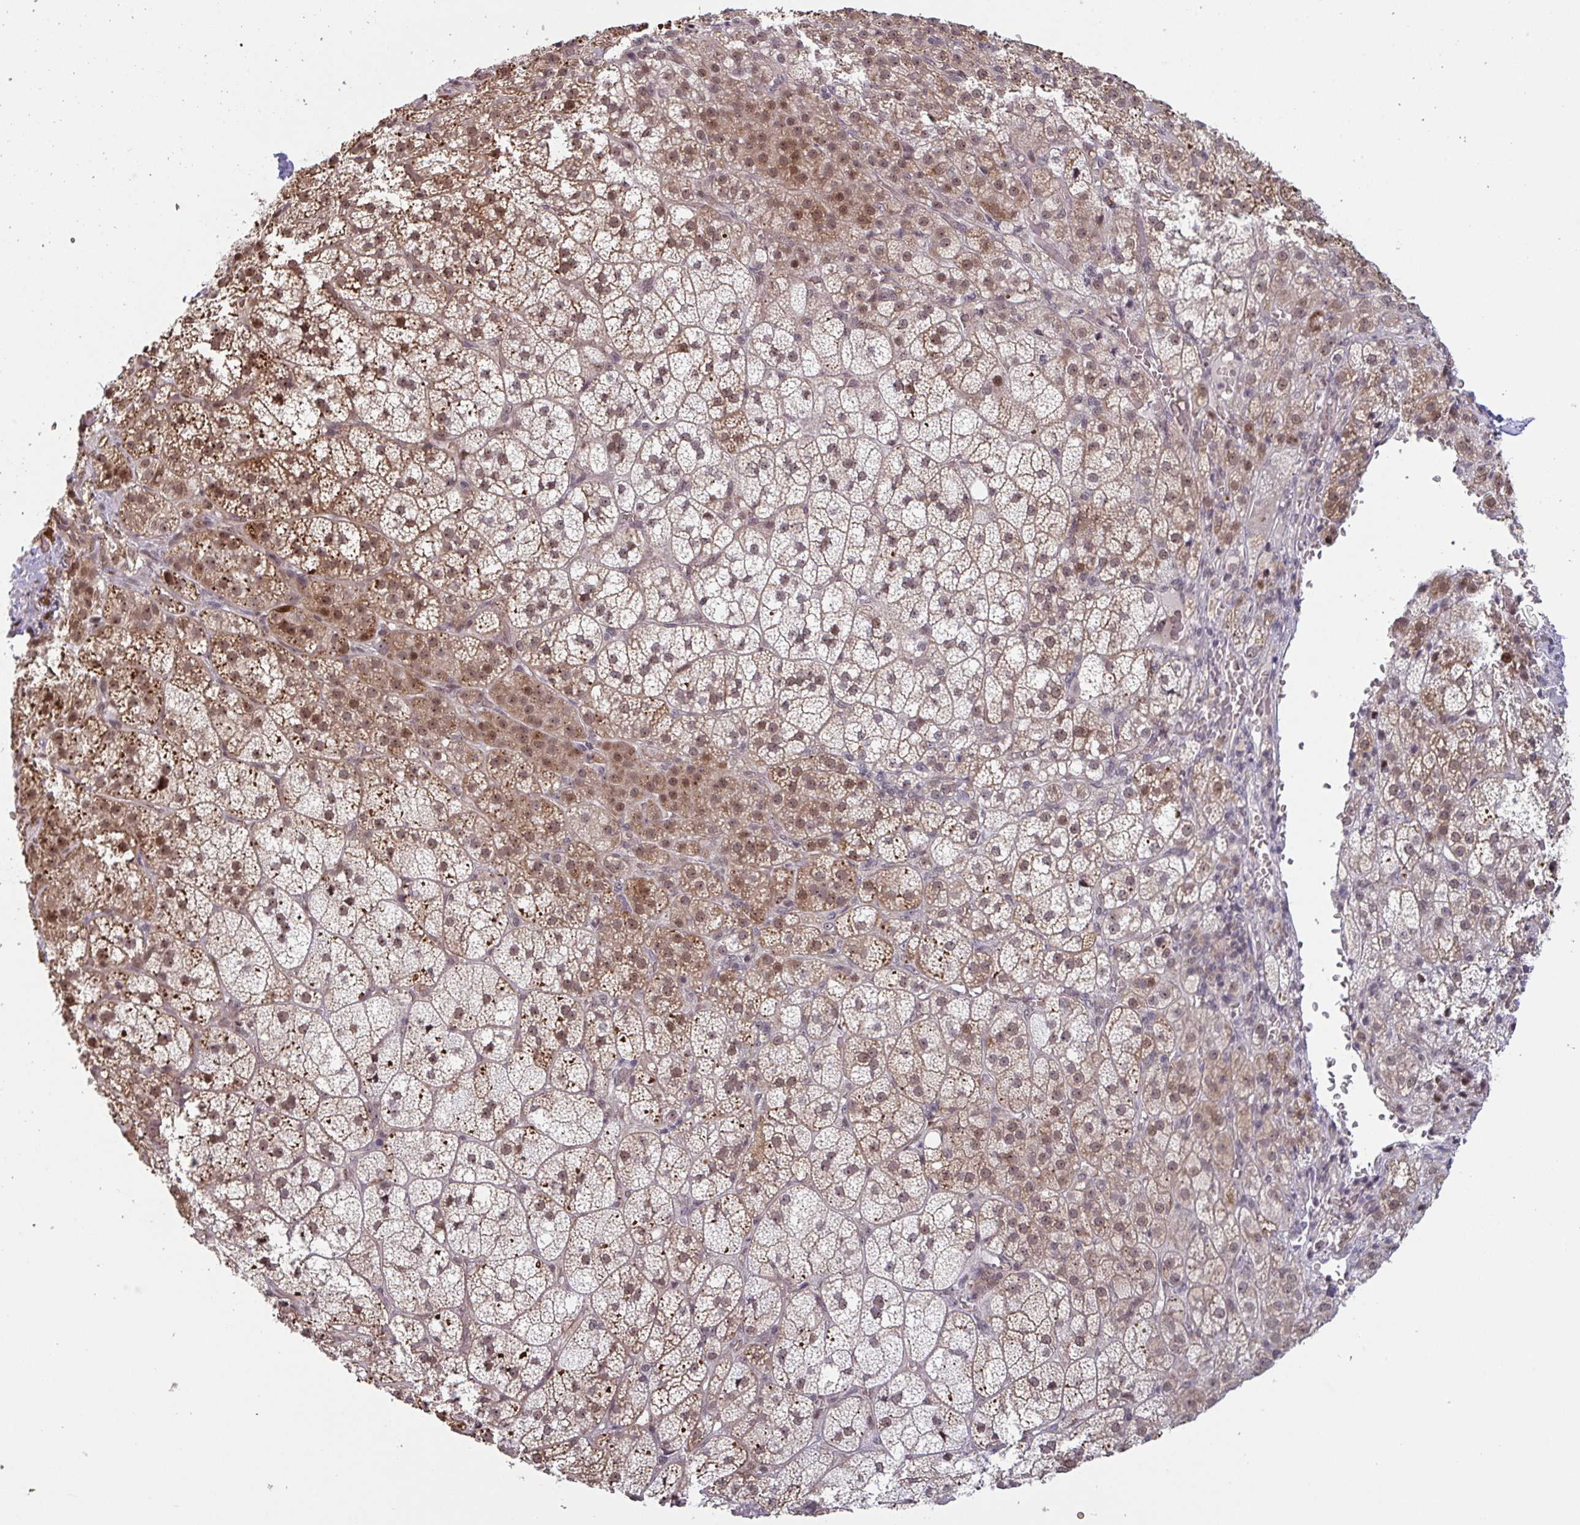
{"staining": {"intensity": "moderate", "quantity": ">75%", "location": "cytoplasmic/membranous,nuclear"}, "tissue": "adrenal gland", "cell_type": "Glandular cells", "image_type": "normal", "snomed": [{"axis": "morphology", "description": "Normal tissue, NOS"}, {"axis": "topography", "description": "Adrenal gland"}], "caption": "This is an image of immunohistochemistry staining of benign adrenal gland, which shows moderate expression in the cytoplasmic/membranous,nuclear of glandular cells.", "gene": "NLRP13", "patient": {"sex": "female", "age": 60}}